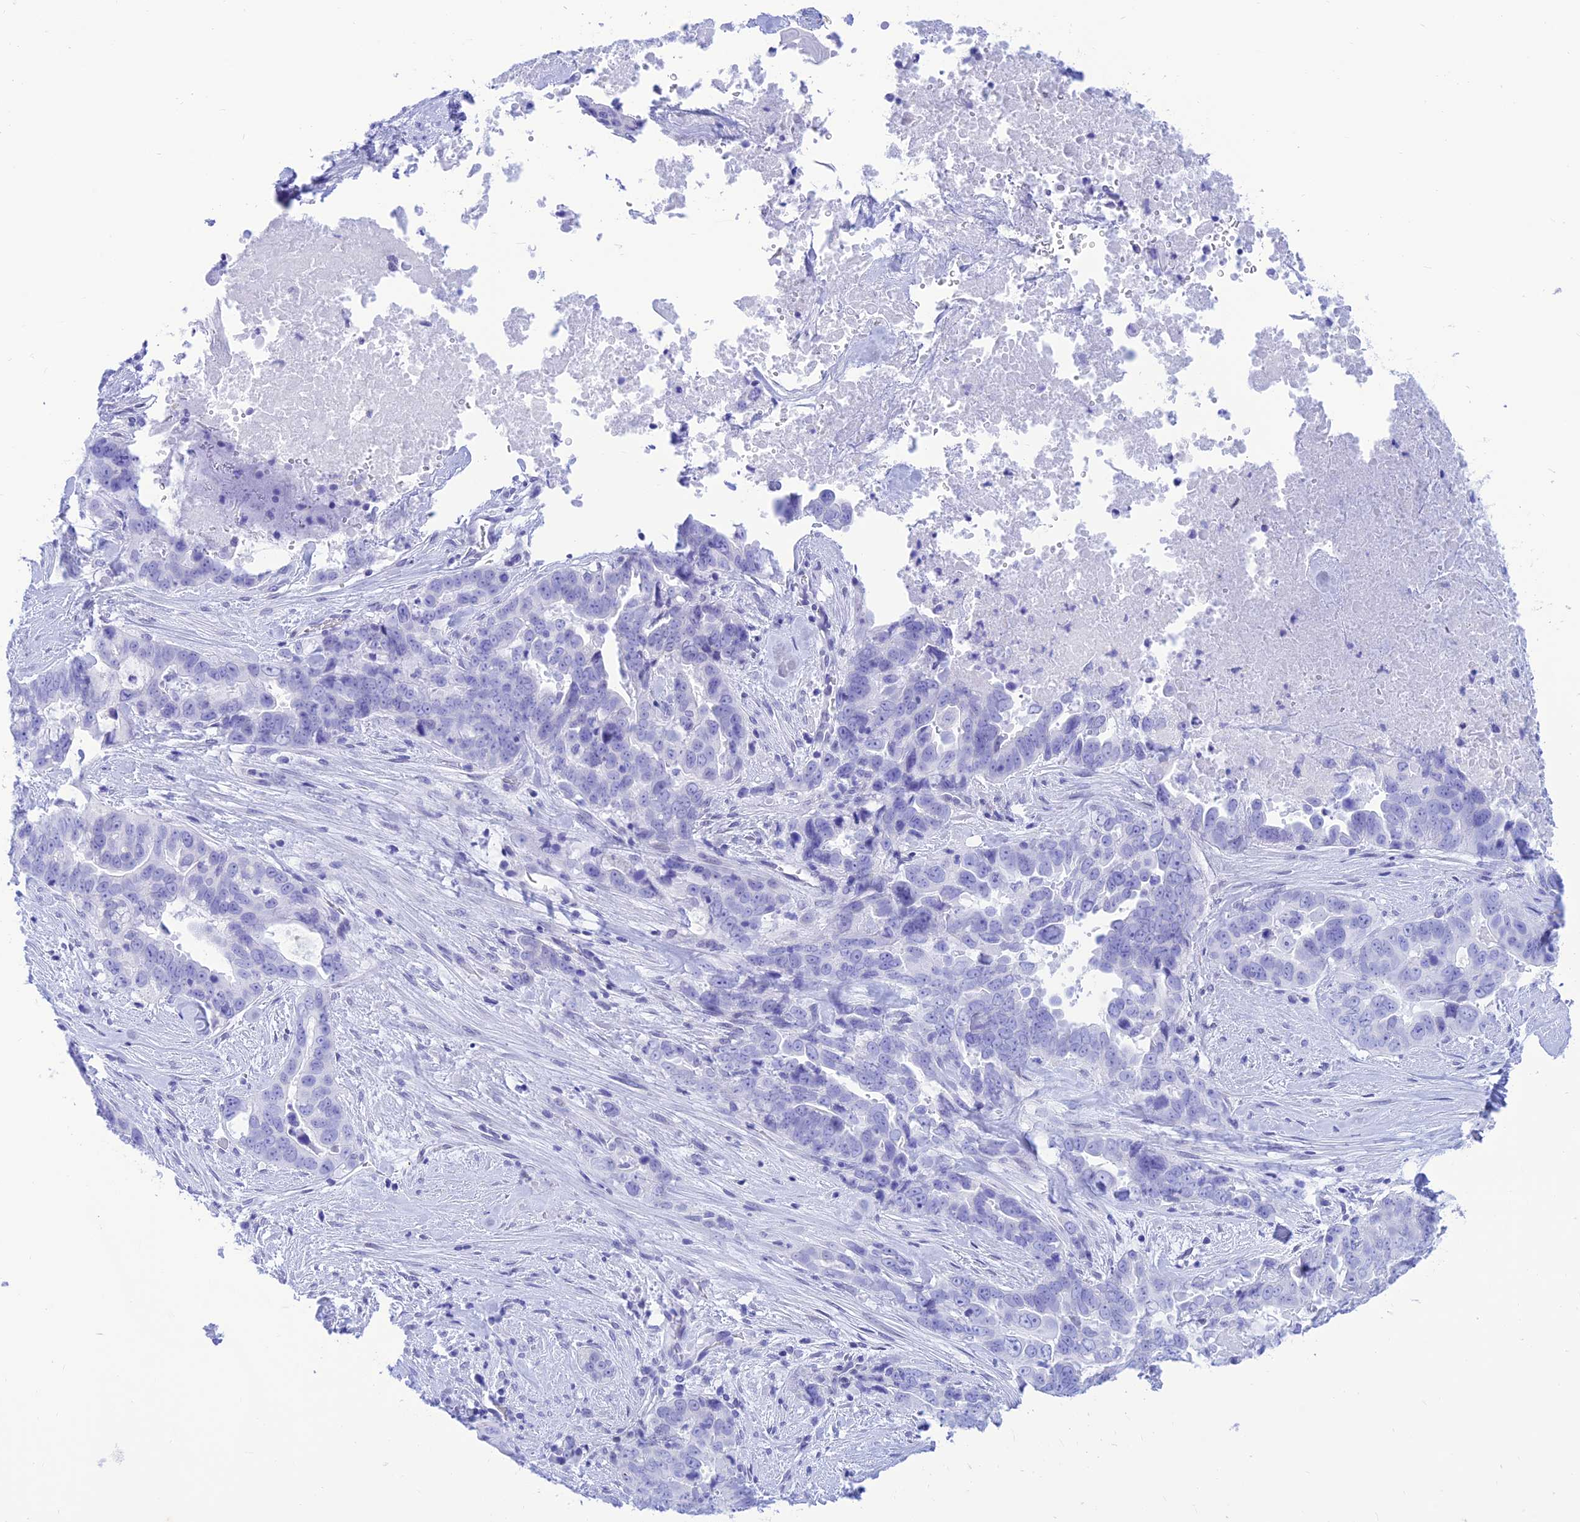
{"staining": {"intensity": "negative", "quantity": "none", "location": "none"}, "tissue": "pancreatic cancer", "cell_type": "Tumor cells", "image_type": "cancer", "snomed": [{"axis": "morphology", "description": "Adenocarcinoma, NOS"}, {"axis": "topography", "description": "Pancreas"}], "caption": "IHC of human pancreatic cancer shows no positivity in tumor cells. (Immunohistochemistry, brightfield microscopy, high magnification).", "gene": "PRNP", "patient": {"sex": "male", "age": 80}}